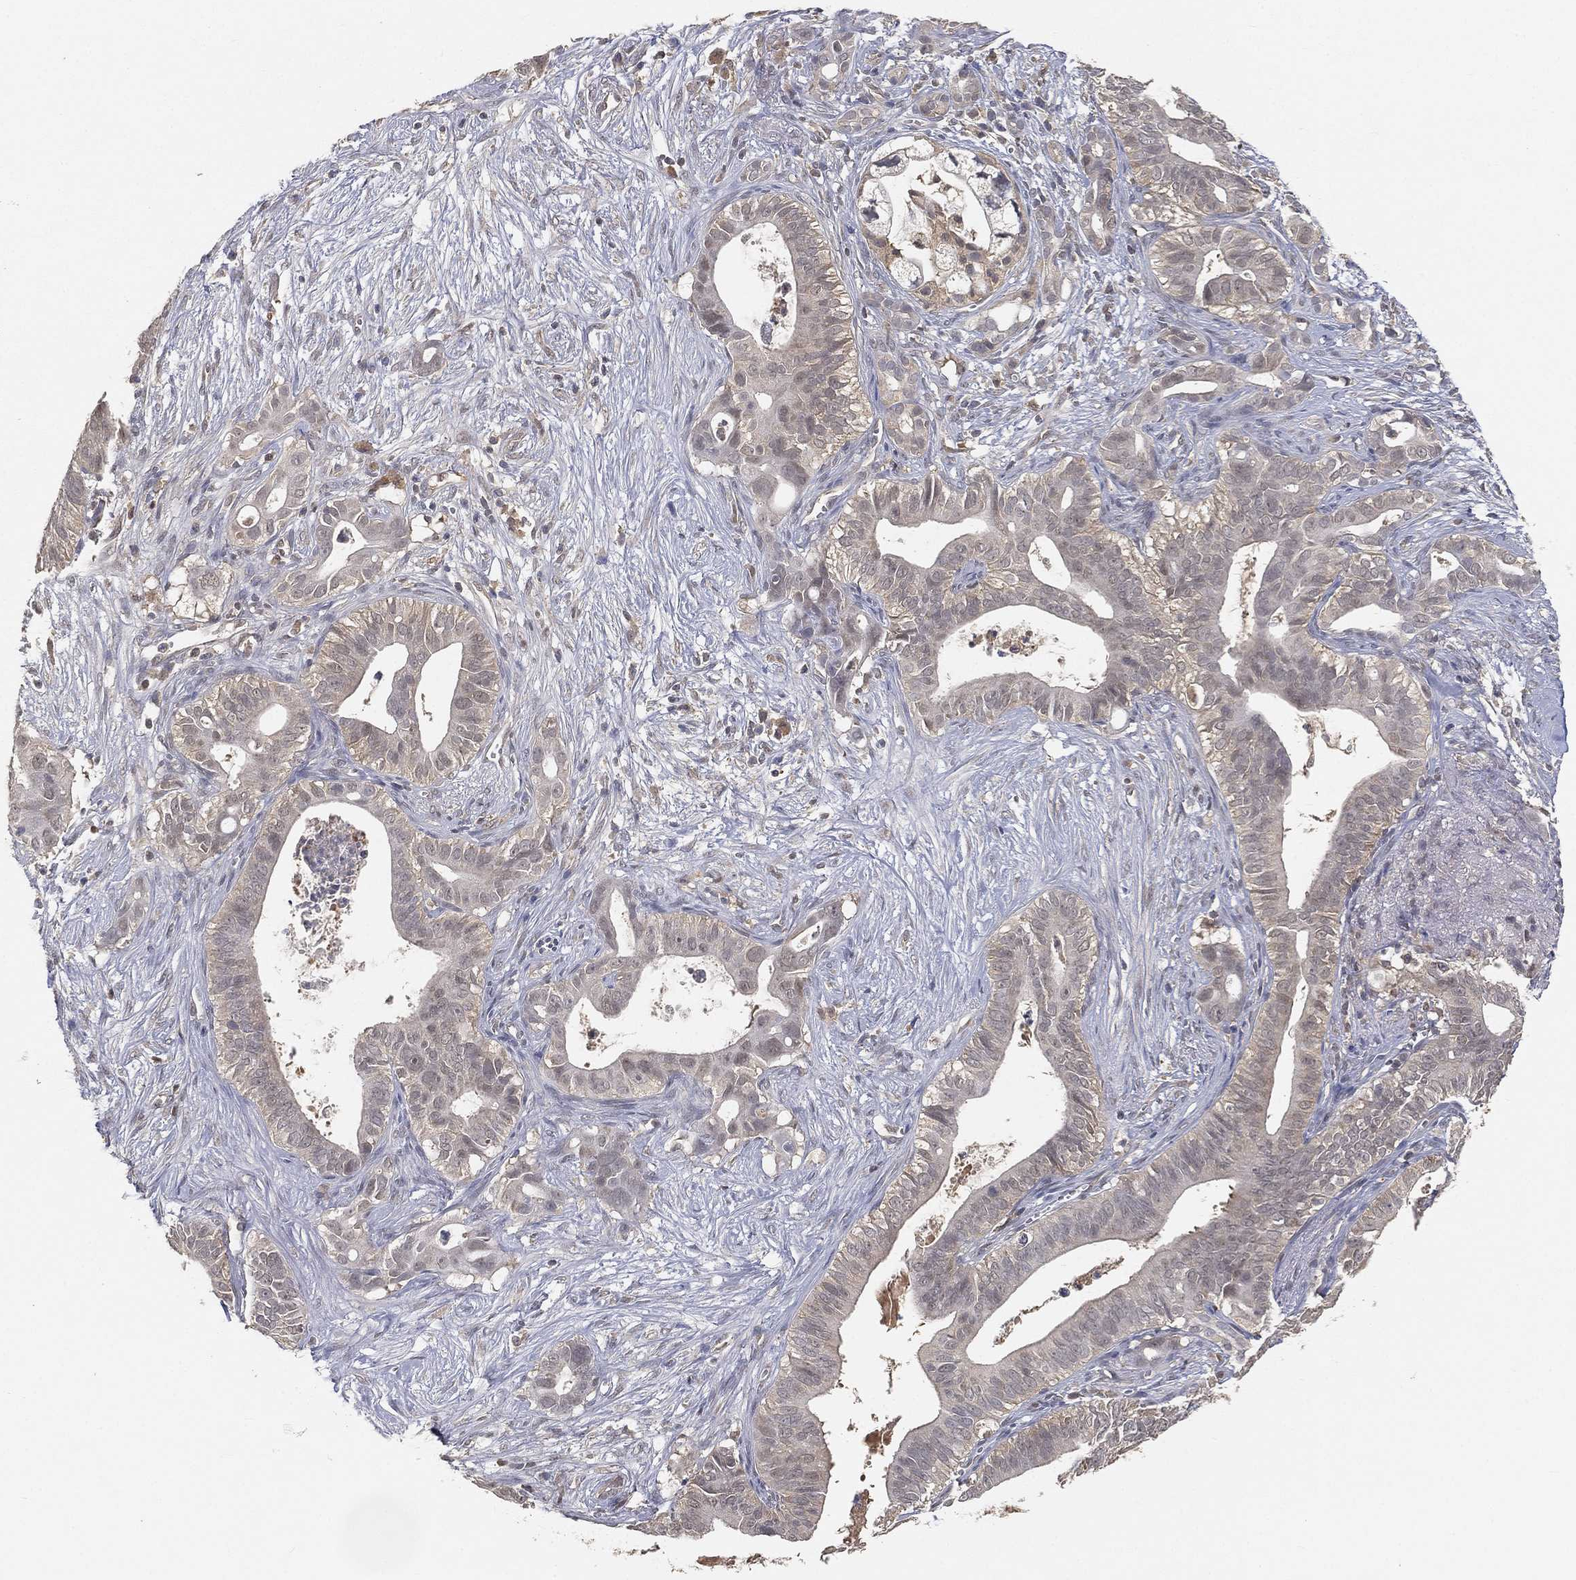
{"staining": {"intensity": "negative", "quantity": "none", "location": "none"}, "tissue": "pancreatic cancer", "cell_type": "Tumor cells", "image_type": "cancer", "snomed": [{"axis": "morphology", "description": "Adenocarcinoma, NOS"}, {"axis": "topography", "description": "Pancreas"}], "caption": "Immunohistochemistry (IHC) photomicrograph of neoplastic tissue: human adenocarcinoma (pancreatic) stained with DAB (3,3'-diaminobenzidine) demonstrates no significant protein expression in tumor cells.", "gene": "MAPK1", "patient": {"sex": "male", "age": 61}}